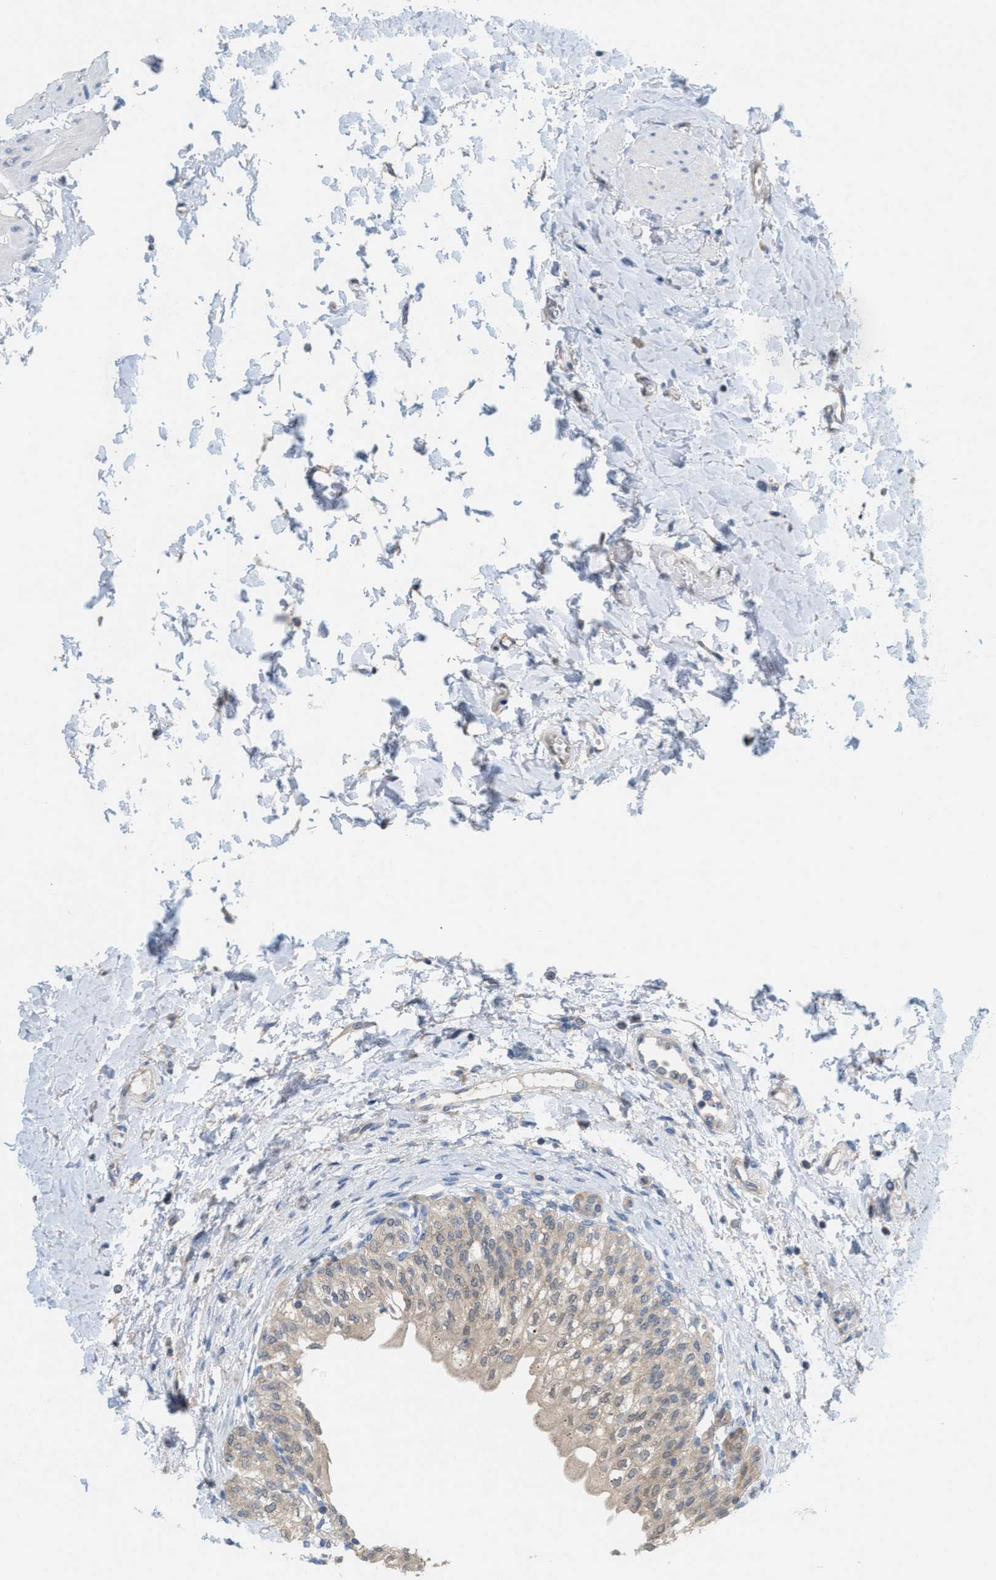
{"staining": {"intensity": "moderate", "quantity": ">75%", "location": "cytoplasmic/membranous"}, "tissue": "urinary bladder", "cell_type": "Urothelial cells", "image_type": "normal", "snomed": [{"axis": "morphology", "description": "Normal tissue, NOS"}, {"axis": "topography", "description": "Urinary bladder"}], "caption": "Protein staining by immunohistochemistry displays moderate cytoplasmic/membranous staining in approximately >75% of urothelial cells in normal urinary bladder.", "gene": "UBAP2", "patient": {"sex": "male", "age": 55}}